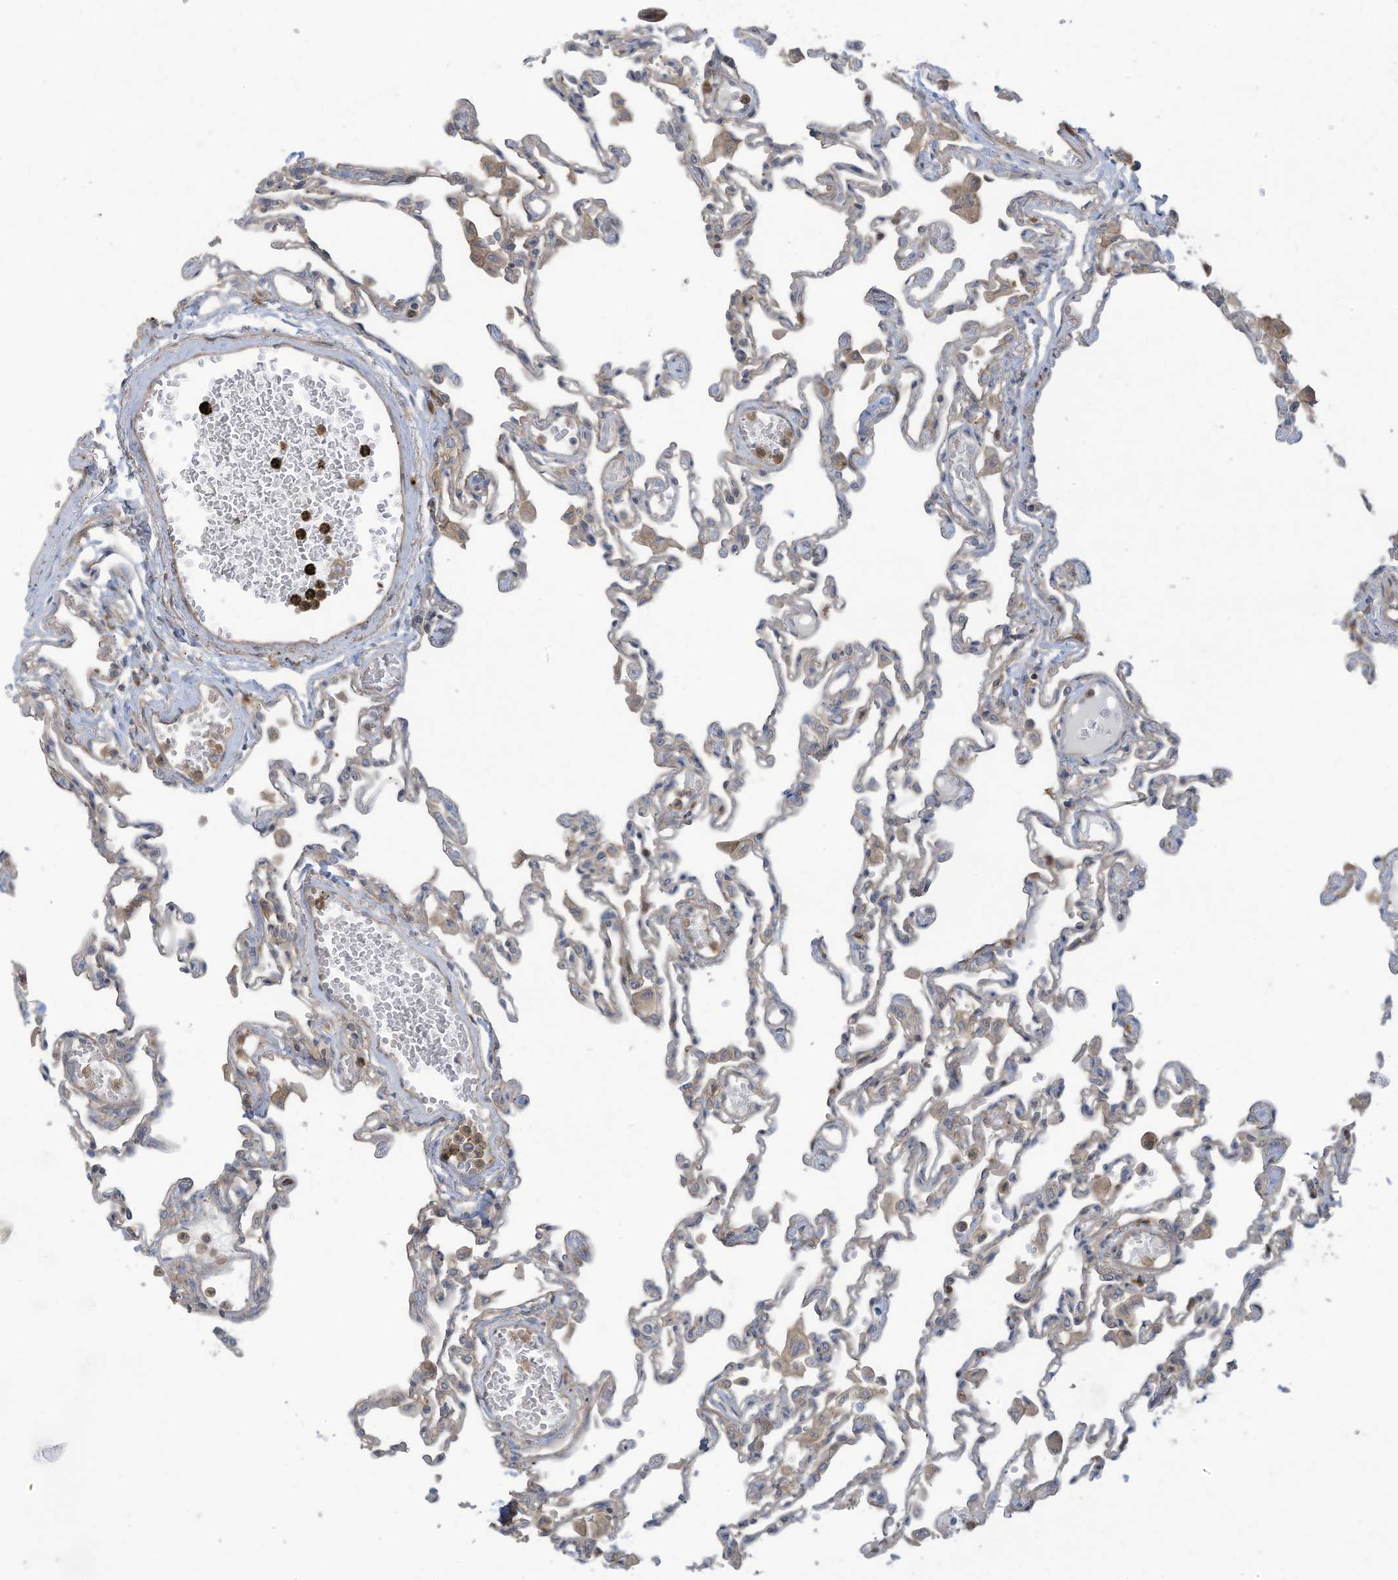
{"staining": {"intensity": "moderate", "quantity": "<25%", "location": "cytoplasmic/membranous"}, "tissue": "lung", "cell_type": "Alveolar cells", "image_type": "normal", "snomed": [{"axis": "morphology", "description": "Normal tissue, NOS"}, {"axis": "topography", "description": "Bronchus"}, {"axis": "topography", "description": "Lung"}], "caption": "About <25% of alveolar cells in unremarkable human lung exhibit moderate cytoplasmic/membranous protein expression as visualized by brown immunohistochemical staining.", "gene": "ADI1", "patient": {"sex": "female", "age": 49}}